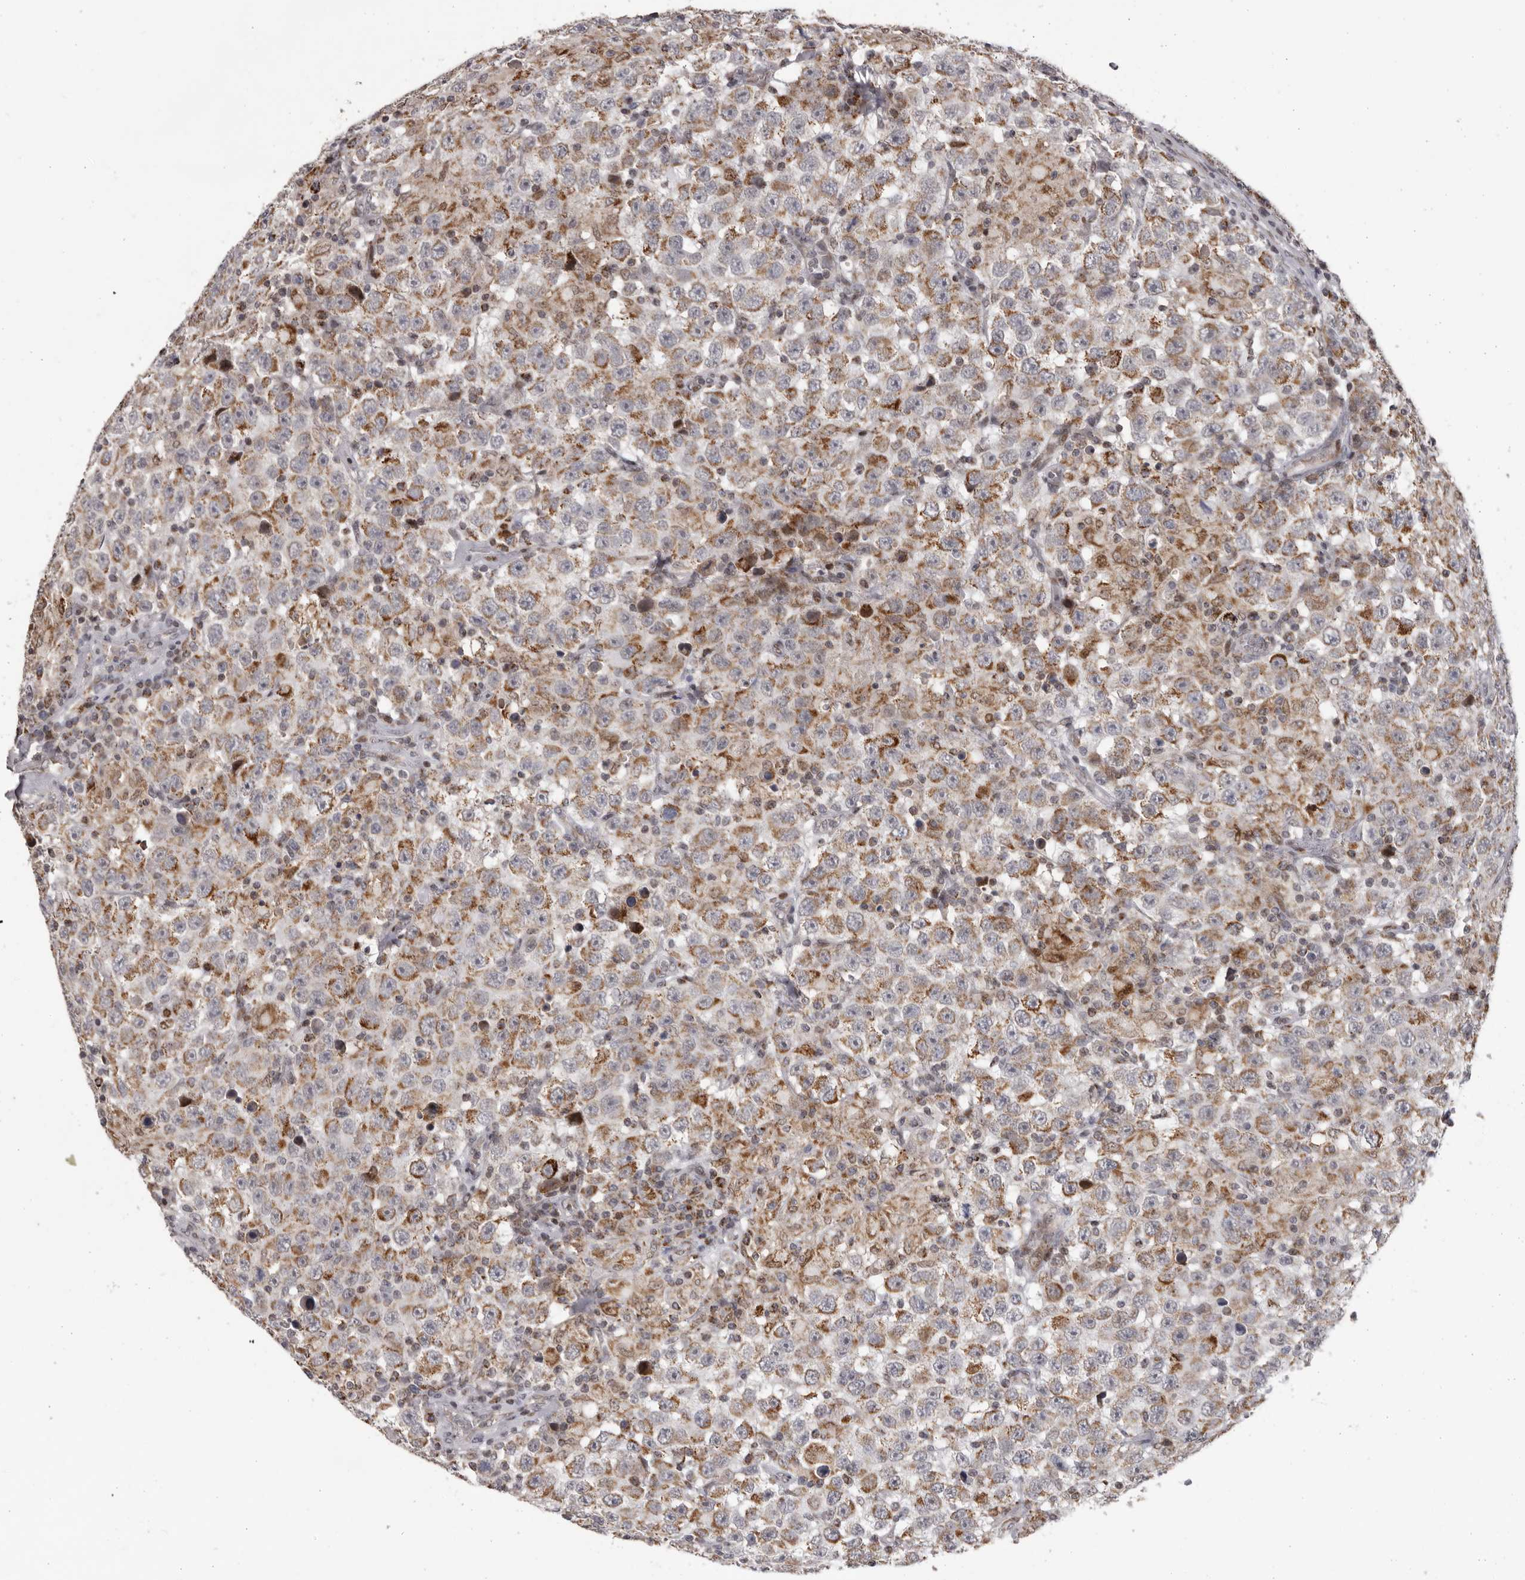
{"staining": {"intensity": "moderate", "quantity": "25%-75%", "location": "cytoplasmic/membranous"}, "tissue": "testis cancer", "cell_type": "Tumor cells", "image_type": "cancer", "snomed": [{"axis": "morphology", "description": "Seminoma, NOS"}, {"axis": "topography", "description": "Testis"}], "caption": "The histopathology image shows a brown stain indicating the presence of a protein in the cytoplasmic/membranous of tumor cells in seminoma (testis).", "gene": "C17orf99", "patient": {"sex": "male", "age": 41}}